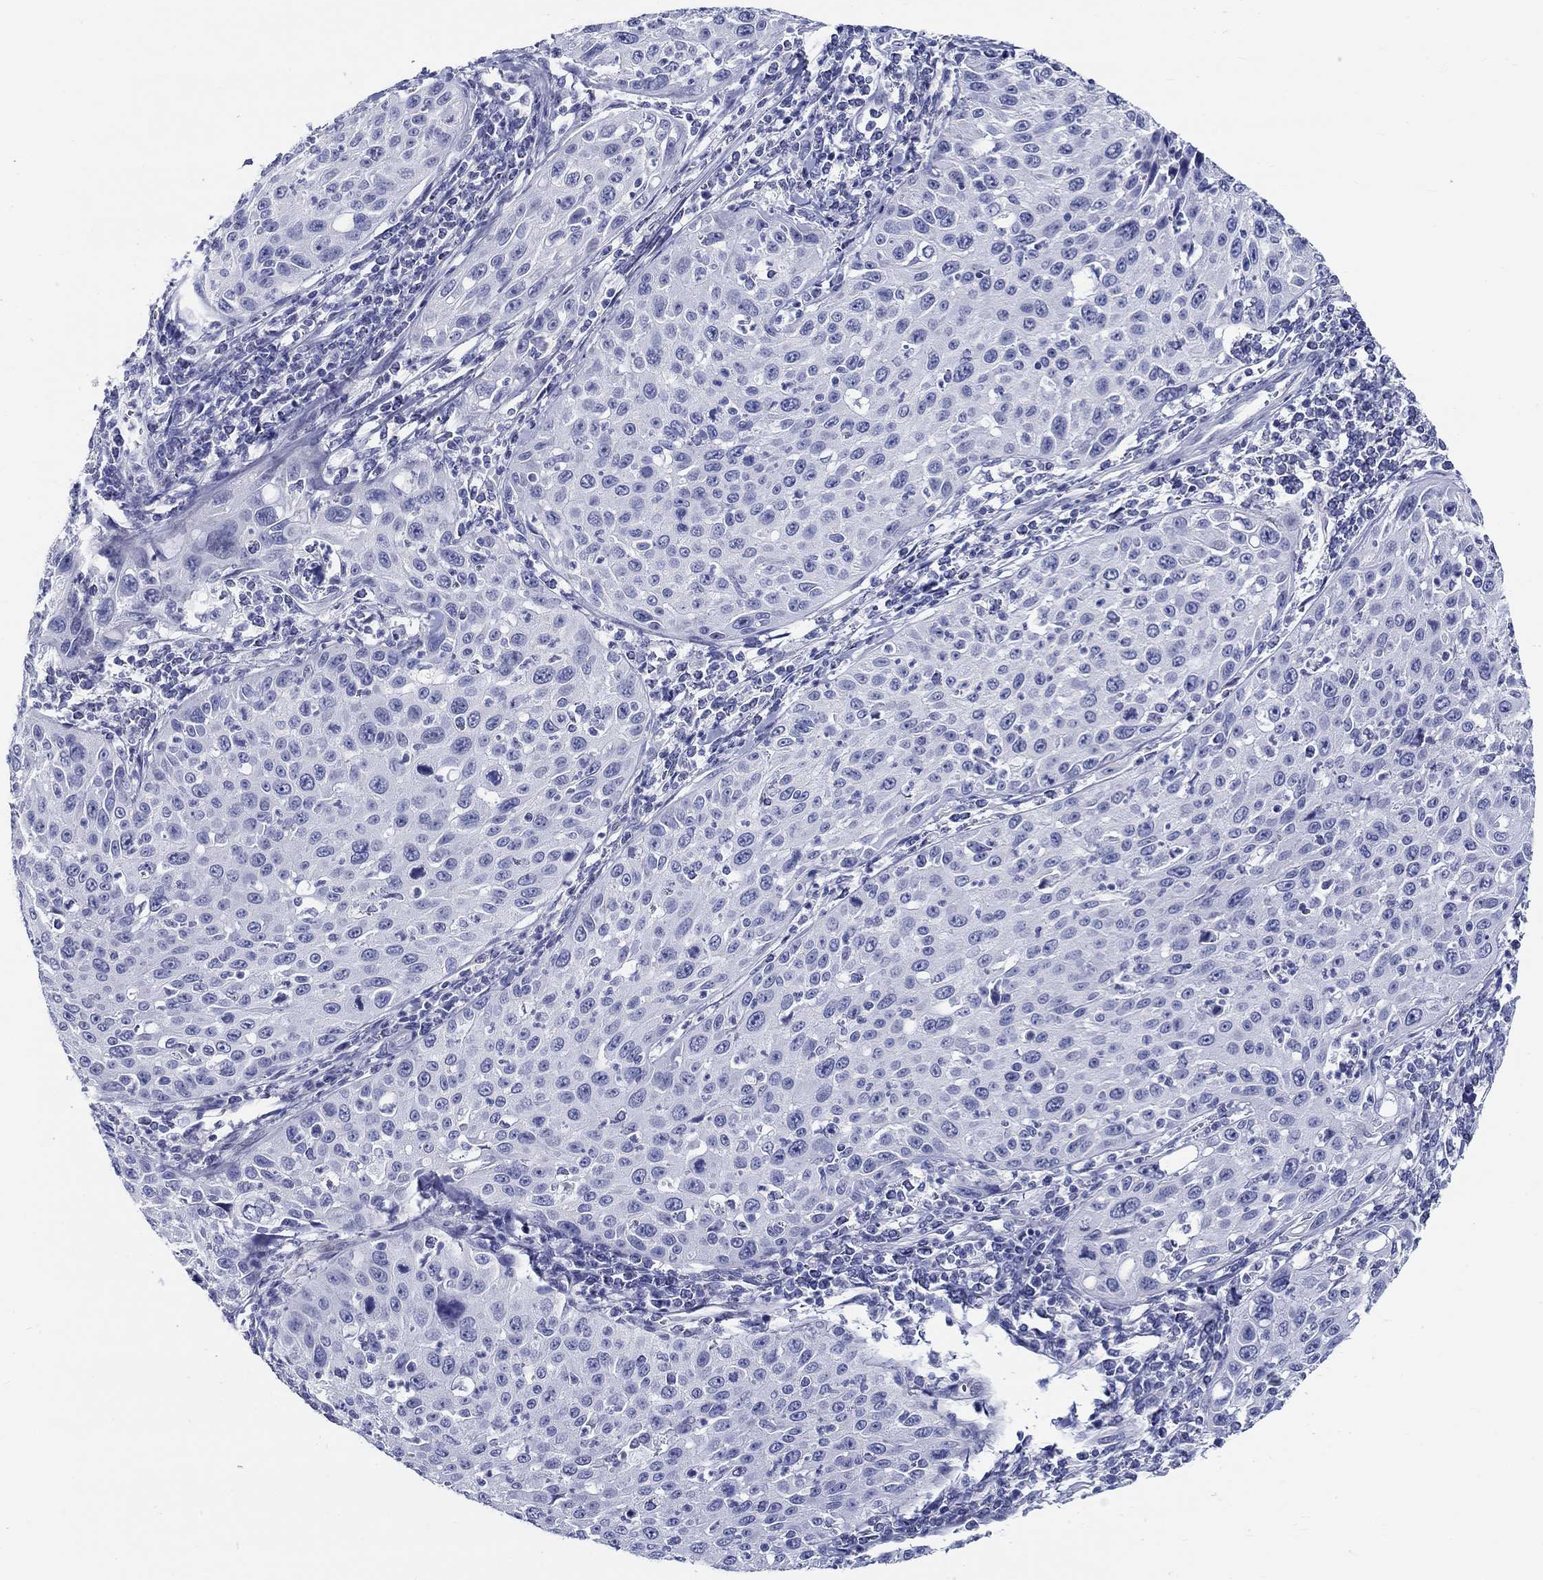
{"staining": {"intensity": "negative", "quantity": "none", "location": "none"}, "tissue": "cervical cancer", "cell_type": "Tumor cells", "image_type": "cancer", "snomed": [{"axis": "morphology", "description": "Squamous cell carcinoma, NOS"}, {"axis": "topography", "description": "Cervix"}], "caption": "Cervical squamous cell carcinoma was stained to show a protein in brown. There is no significant staining in tumor cells.", "gene": "CRYGS", "patient": {"sex": "female", "age": 26}}